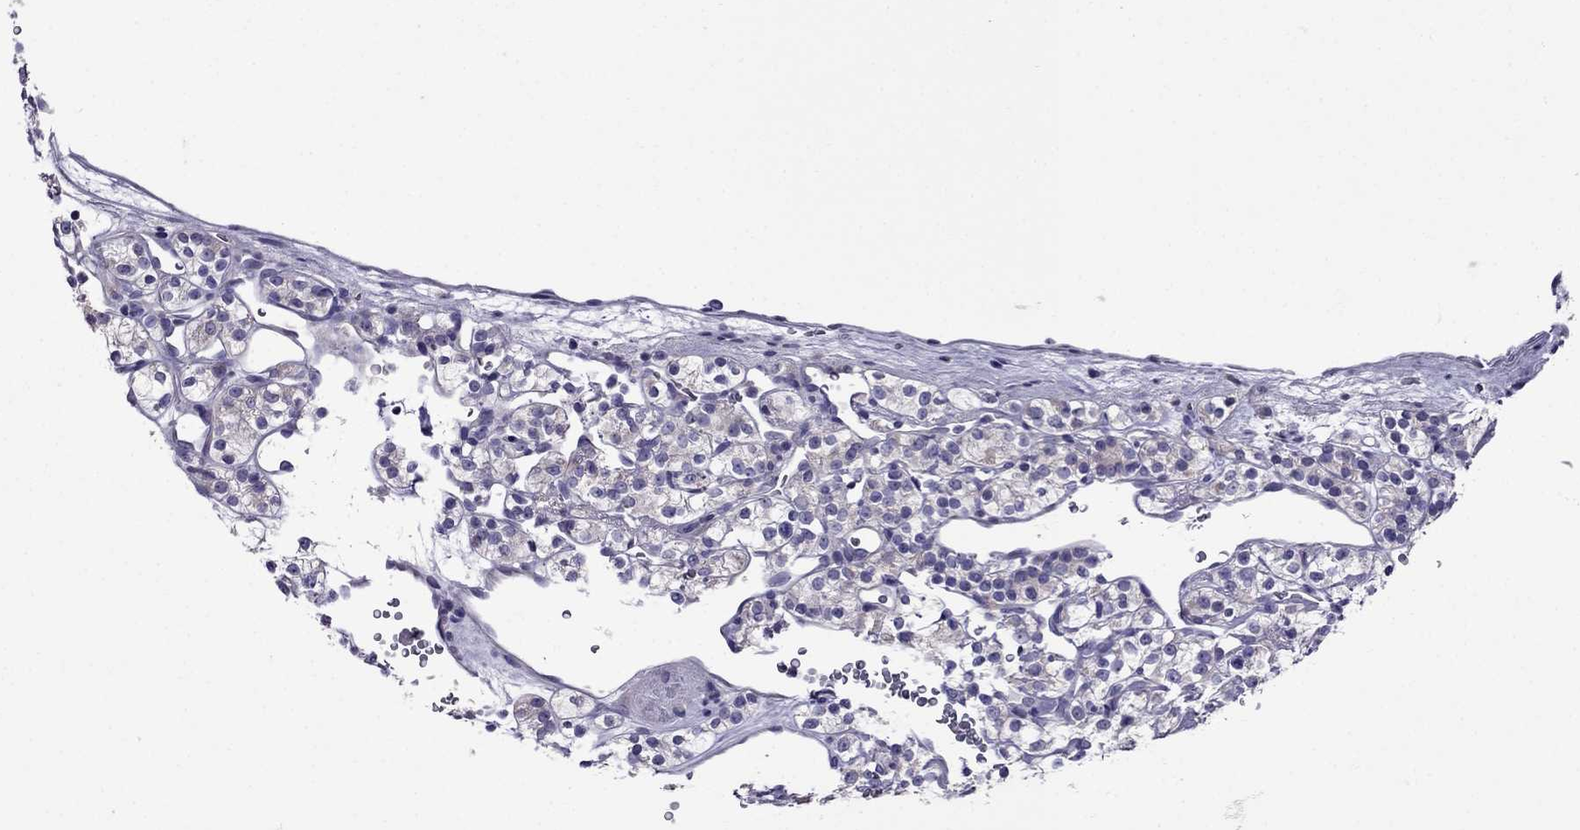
{"staining": {"intensity": "negative", "quantity": "none", "location": "none"}, "tissue": "renal cancer", "cell_type": "Tumor cells", "image_type": "cancer", "snomed": [{"axis": "morphology", "description": "Adenocarcinoma, NOS"}, {"axis": "topography", "description": "Kidney"}], "caption": "Tumor cells show no significant protein staining in renal cancer. (Brightfield microscopy of DAB immunohistochemistry (IHC) at high magnification).", "gene": "OXCT2", "patient": {"sex": "male", "age": 77}}